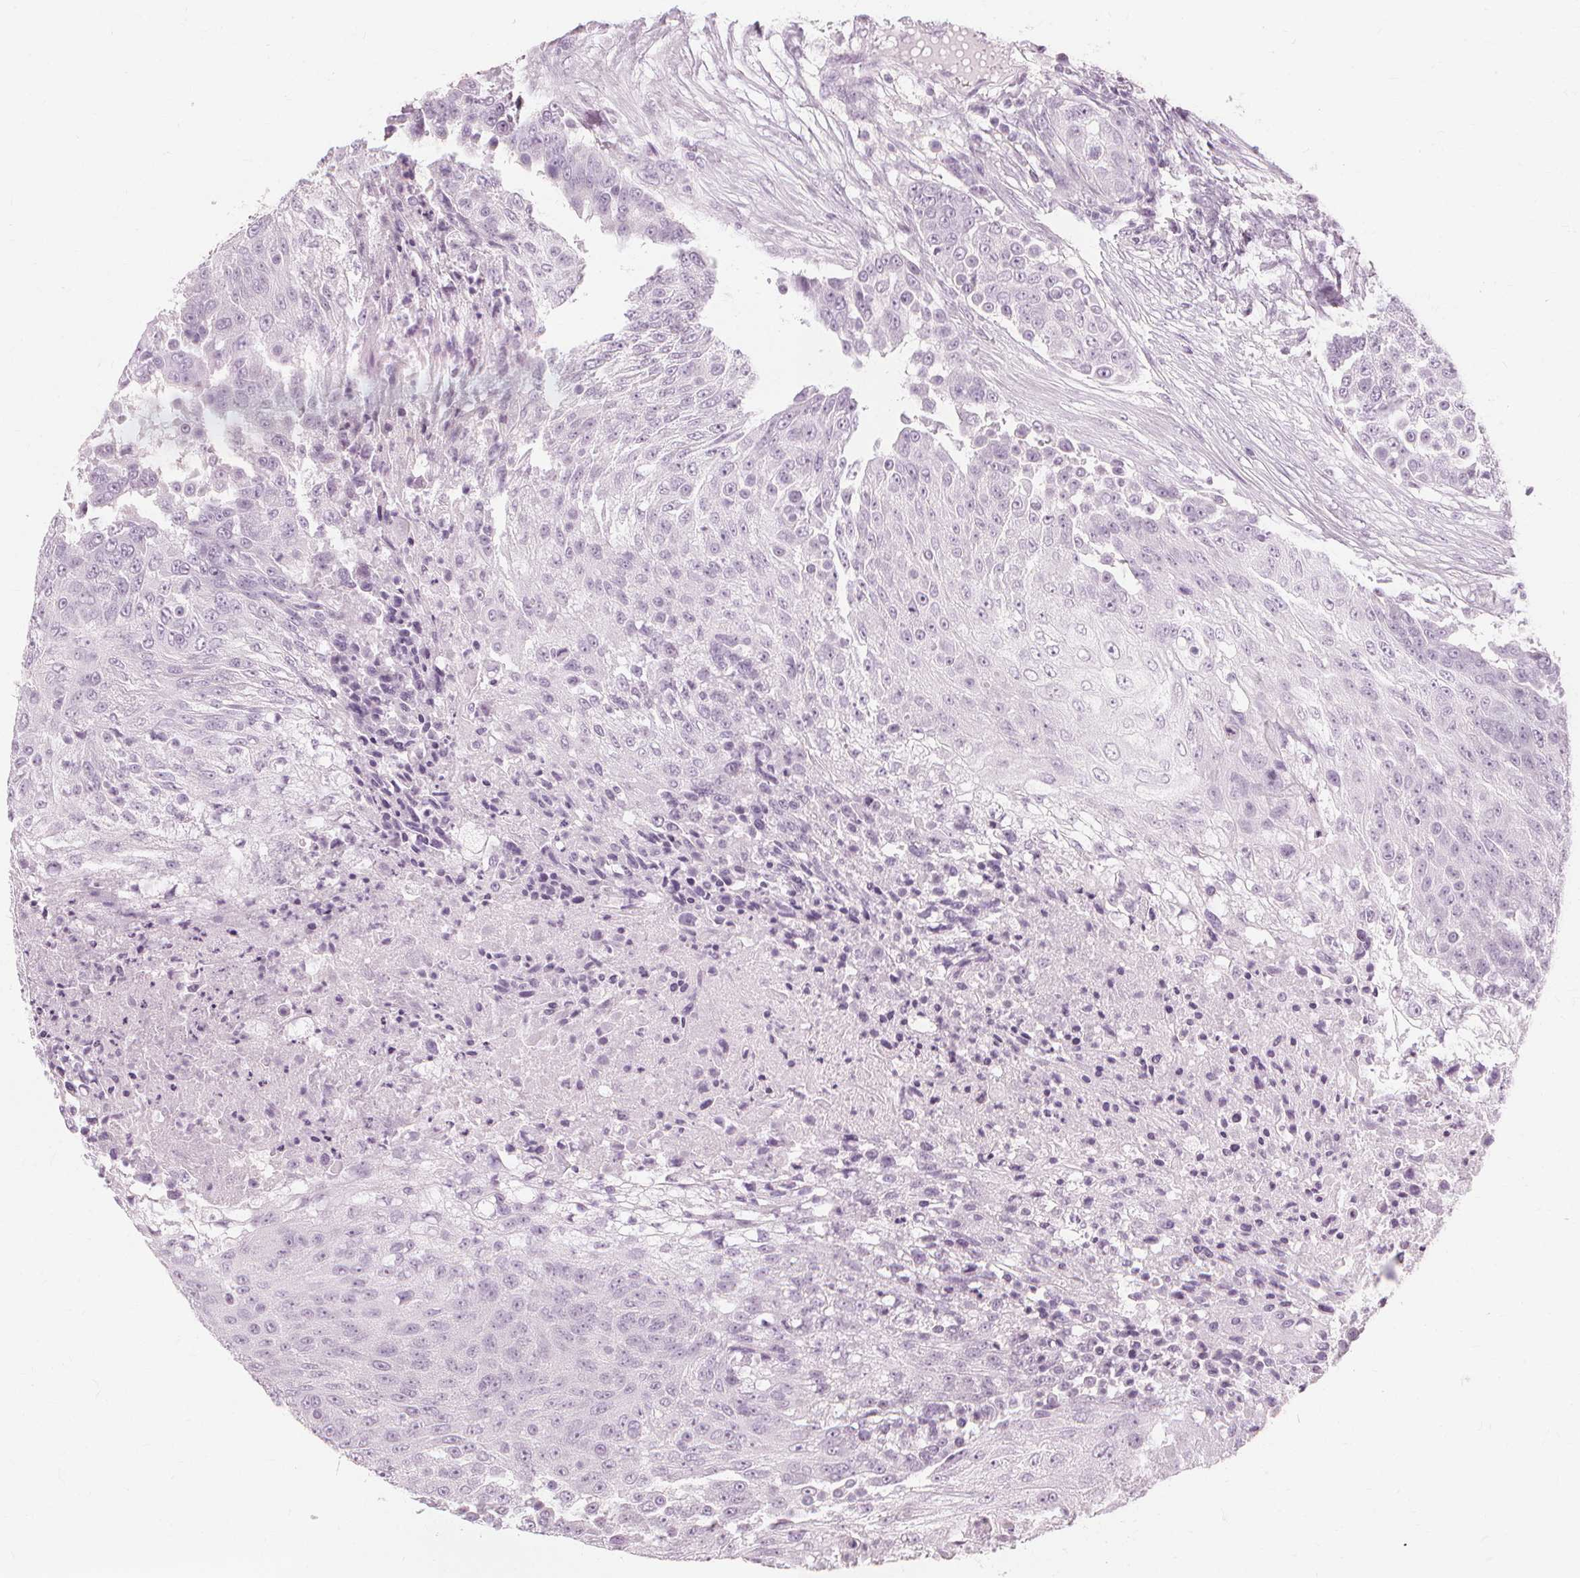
{"staining": {"intensity": "negative", "quantity": "none", "location": "none"}, "tissue": "urothelial cancer", "cell_type": "Tumor cells", "image_type": "cancer", "snomed": [{"axis": "morphology", "description": "Urothelial carcinoma, High grade"}, {"axis": "topography", "description": "Urinary bladder"}], "caption": "IHC image of urothelial carcinoma (high-grade) stained for a protein (brown), which shows no positivity in tumor cells.", "gene": "MUC12", "patient": {"sex": "female", "age": 63}}